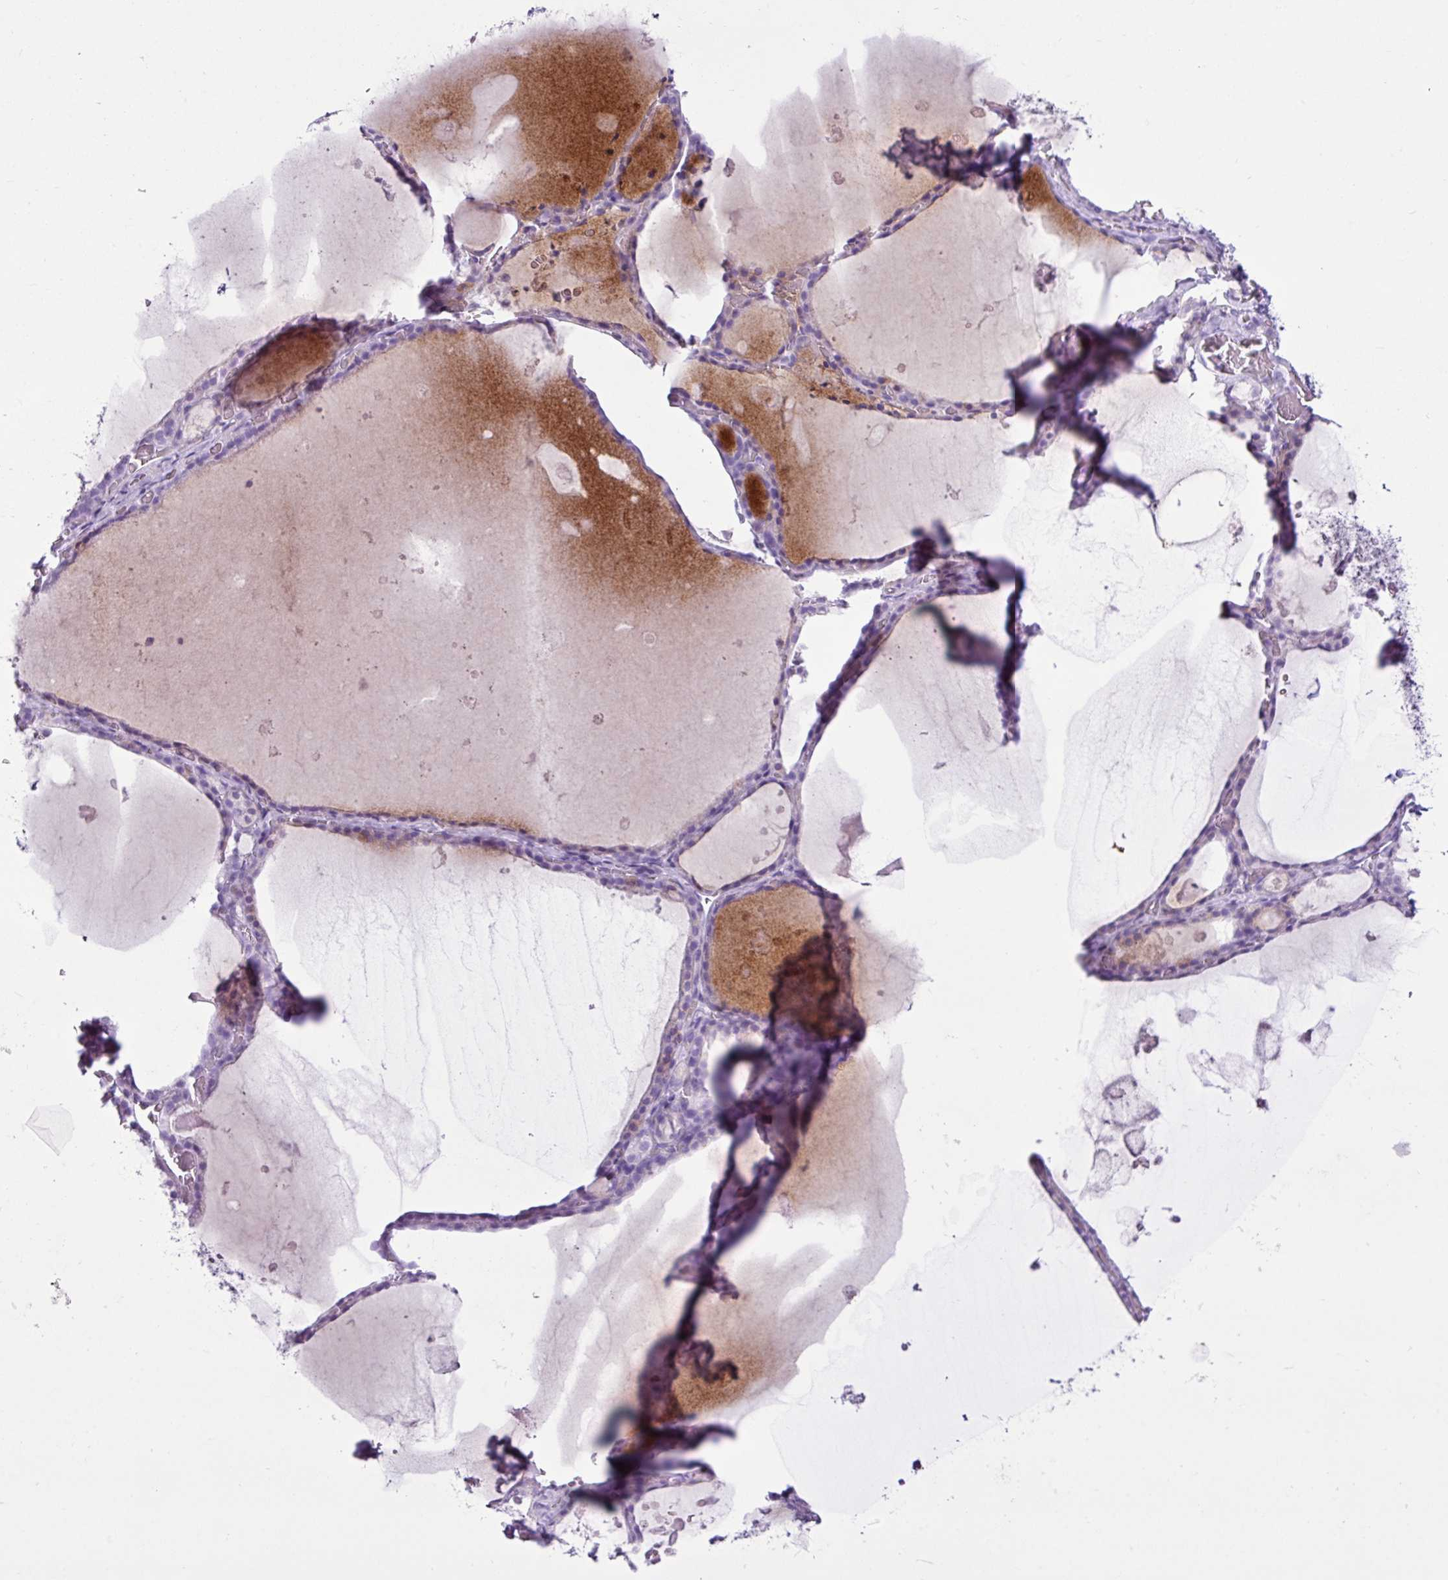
{"staining": {"intensity": "negative", "quantity": "none", "location": "none"}, "tissue": "thyroid gland", "cell_type": "Glandular cells", "image_type": "normal", "snomed": [{"axis": "morphology", "description": "Normal tissue, NOS"}, {"axis": "topography", "description": "Thyroid gland"}], "caption": "This is an IHC histopathology image of benign thyroid gland. There is no expression in glandular cells.", "gene": "PGR", "patient": {"sex": "male", "age": 56}}